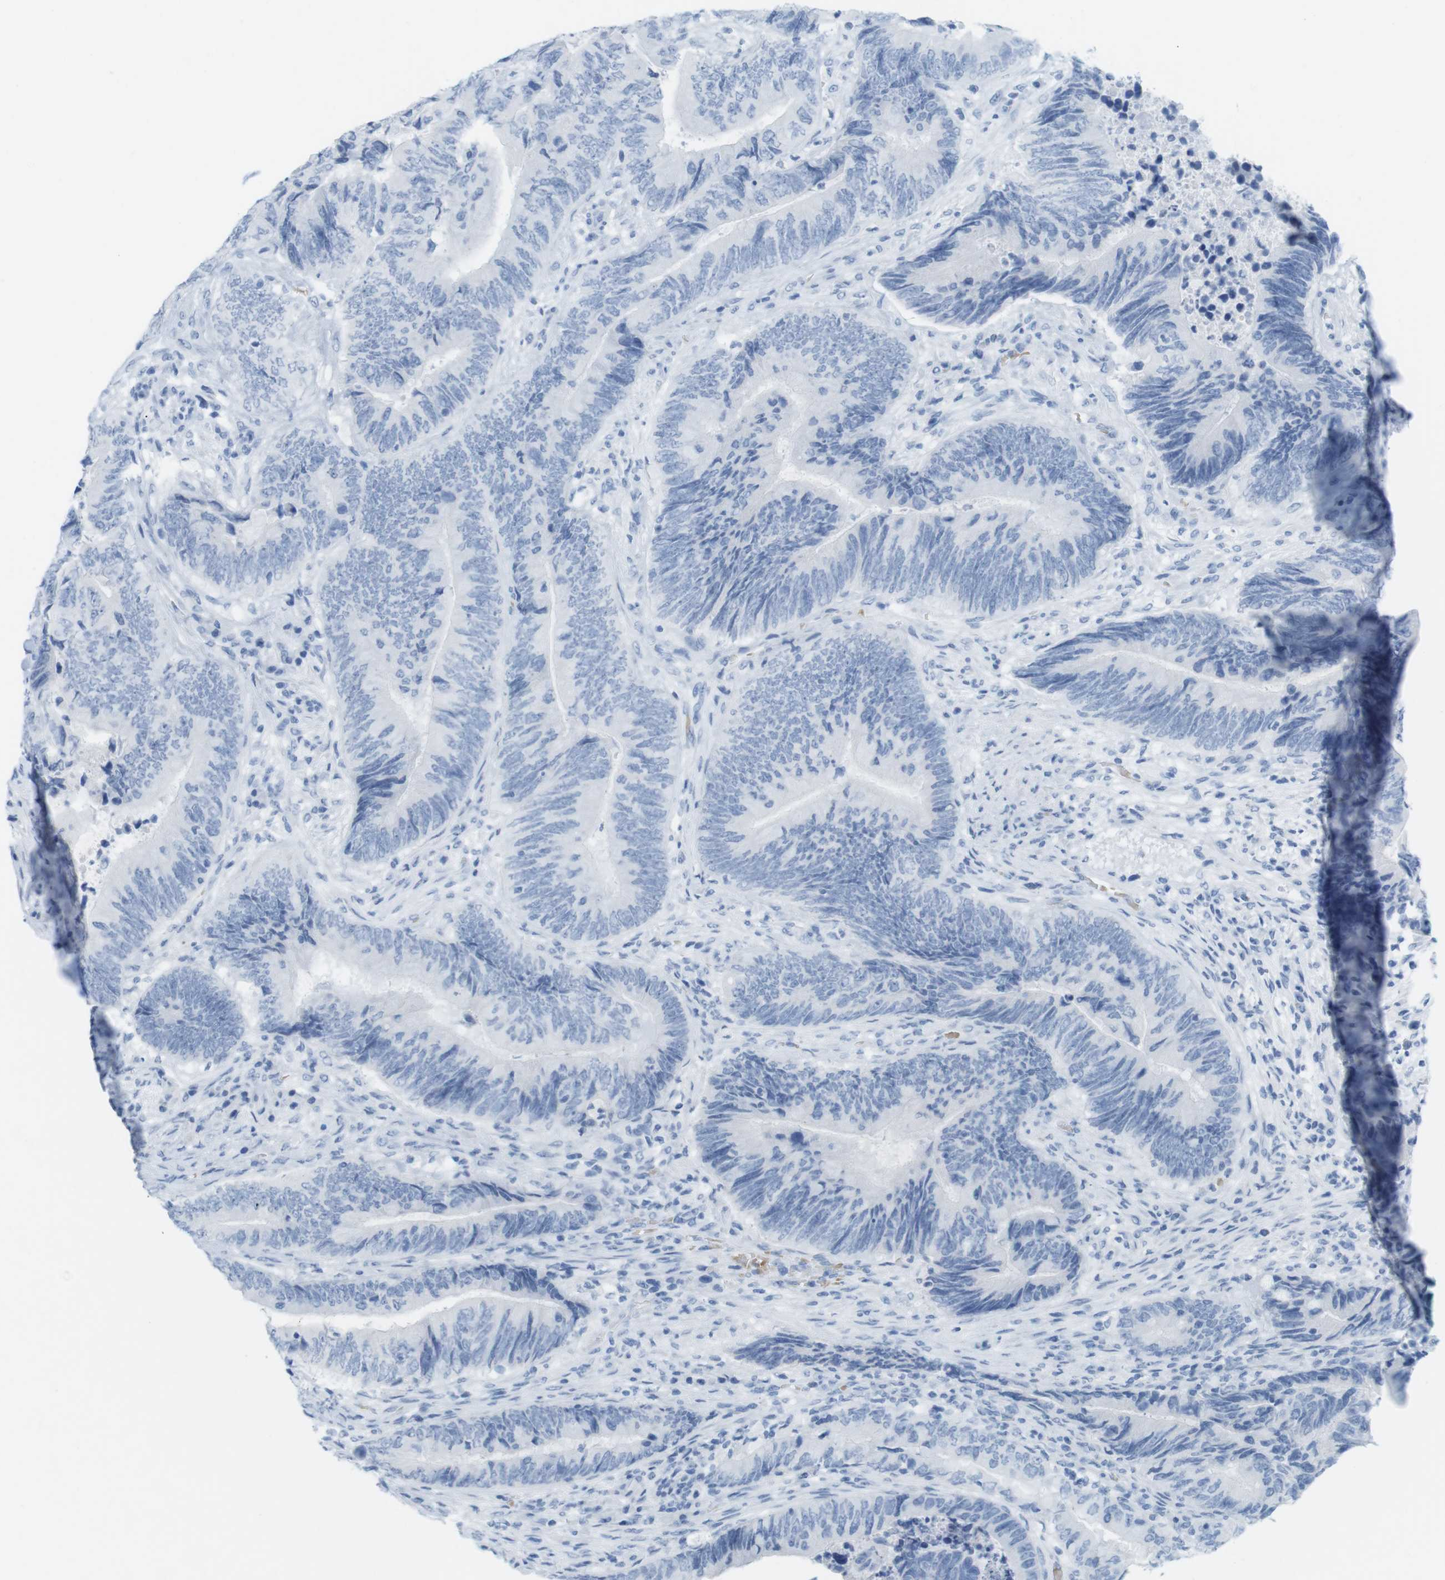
{"staining": {"intensity": "negative", "quantity": "none", "location": "none"}, "tissue": "colorectal cancer", "cell_type": "Tumor cells", "image_type": "cancer", "snomed": [{"axis": "morphology", "description": "Normal tissue, NOS"}, {"axis": "morphology", "description": "Adenocarcinoma, NOS"}, {"axis": "topography", "description": "Colon"}], "caption": "Immunohistochemistry photomicrograph of human colorectal cancer (adenocarcinoma) stained for a protein (brown), which reveals no staining in tumor cells.", "gene": "TNNT2", "patient": {"sex": "male", "age": 56}}